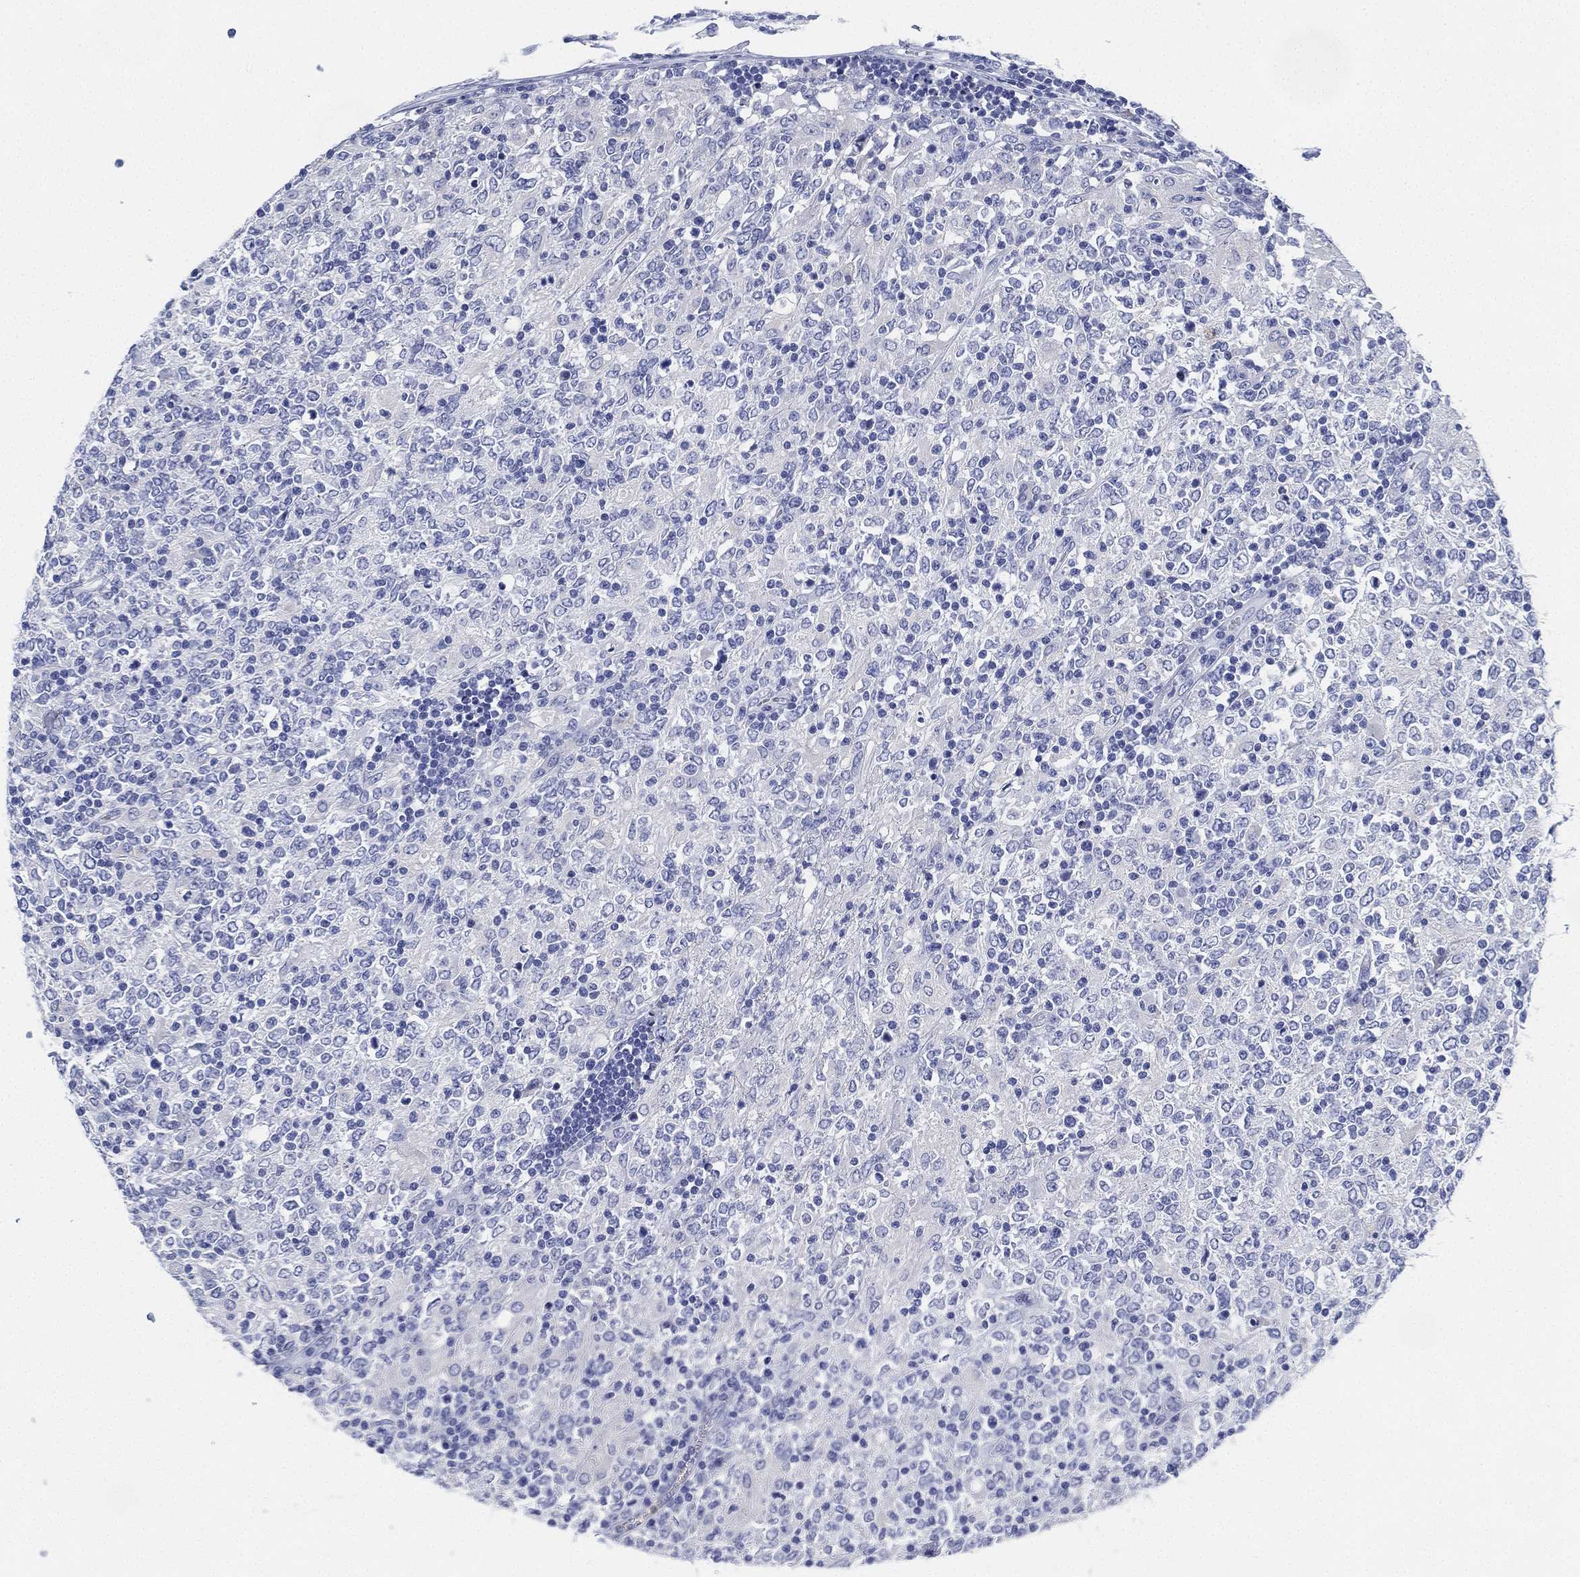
{"staining": {"intensity": "negative", "quantity": "none", "location": "none"}, "tissue": "lymphoma", "cell_type": "Tumor cells", "image_type": "cancer", "snomed": [{"axis": "morphology", "description": "Malignant lymphoma, non-Hodgkin's type, High grade"}, {"axis": "topography", "description": "Lymph node"}], "caption": "Tumor cells are negative for brown protein staining in high-grade malignant lymphoma, non-Hodgkin's type.", "gene": "DEFB121", "patient": {"sex": "female", "age": 84}}